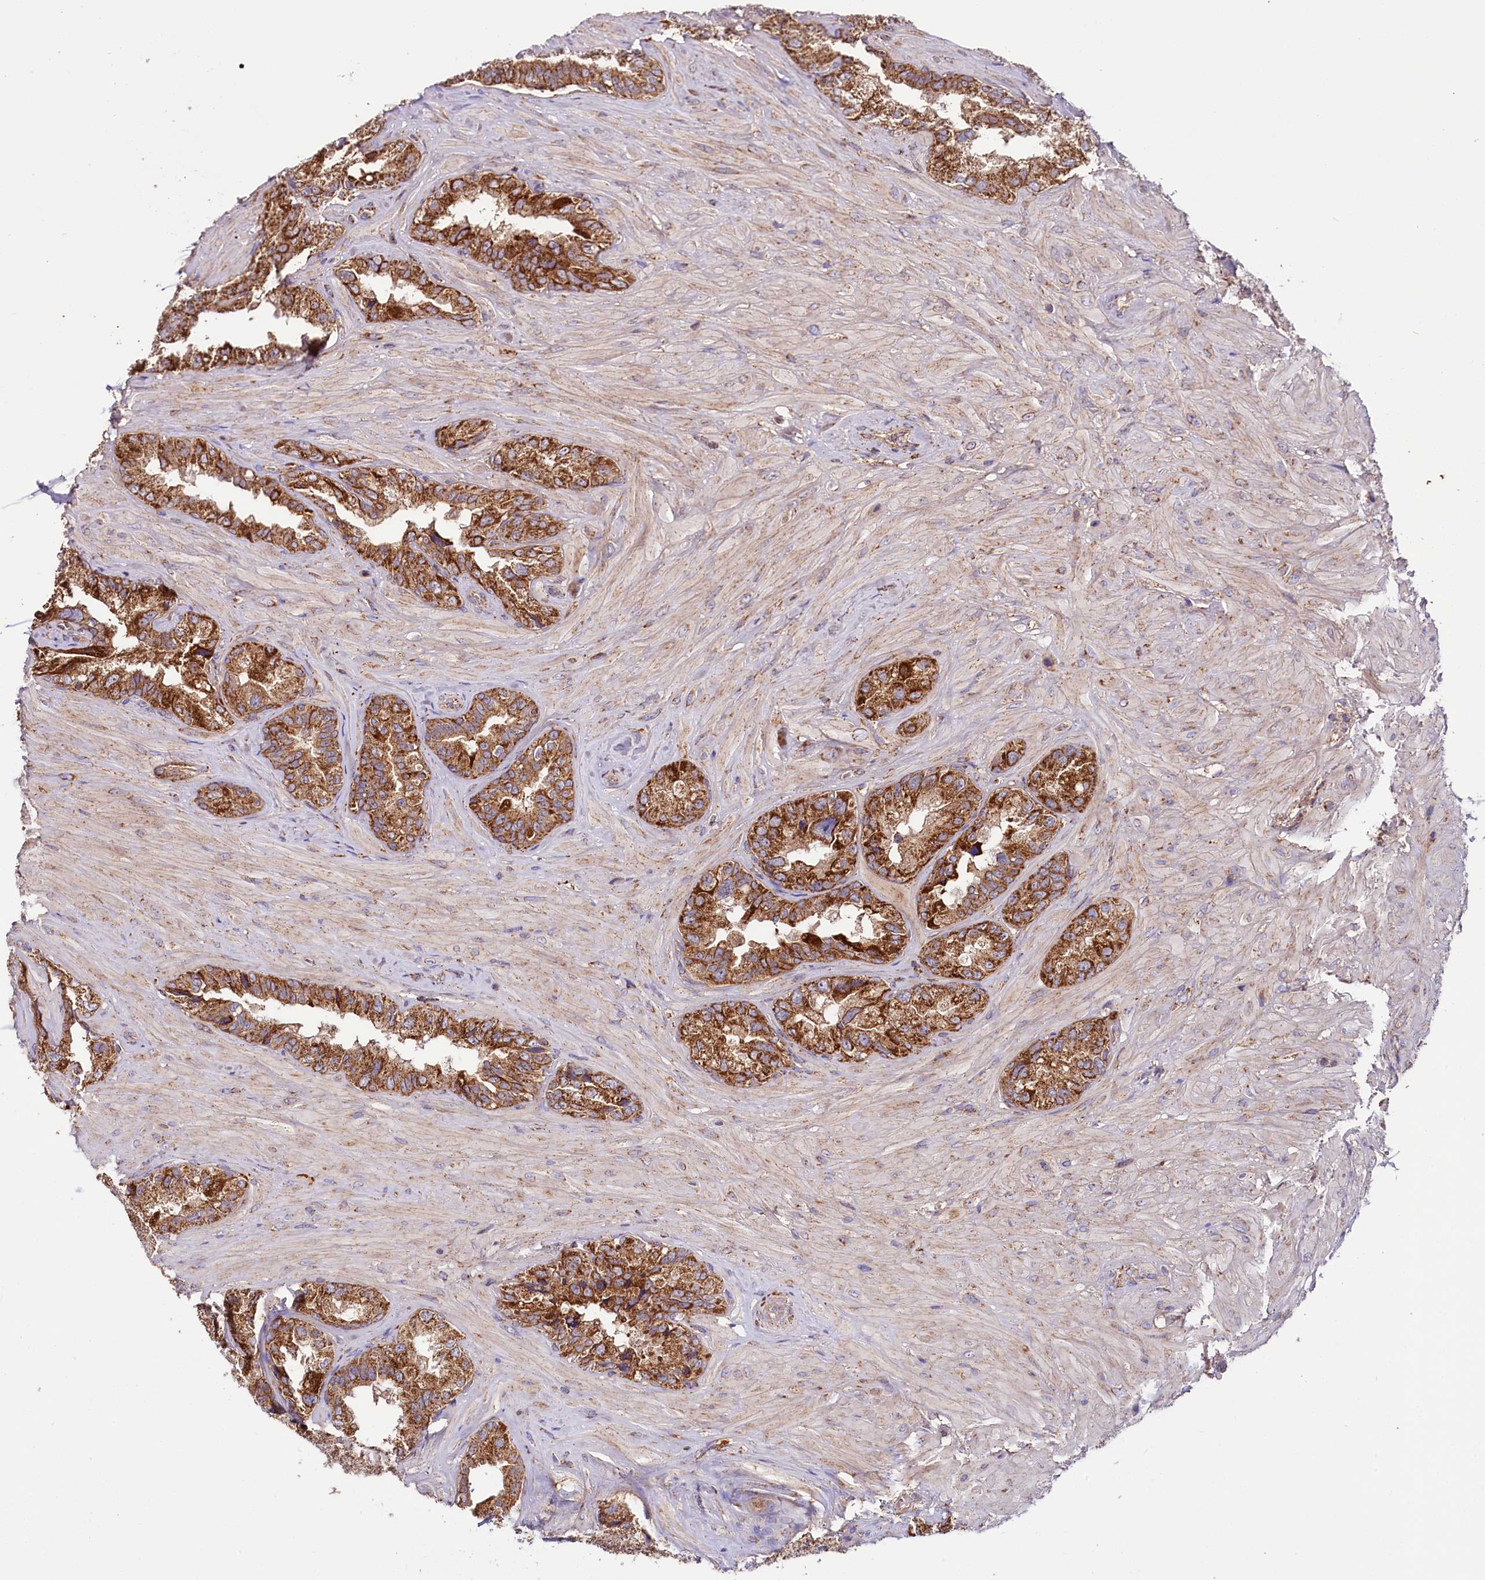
{"staining": {"intensity": "strong", "quantity": ">75%", "location": "cytoplasmic/membranous"}, "tissue": "seminal vesicle", "cell_type": "Glandular cells", "image_type": "normal", "snomed": [{"axis": "morphology", "description": "Normal tissue, NOS"}, {"axis": "topography", "description": "Seminal veicle"}, {"axis": "topography", "description": "Peripheral nerve tissue"}], "caption": "Immunohistochemical staining of normal human seminal vesicle exhibits high levels of strong cytoplasmic/membranous expression in approximately >75% of glandular cells. (DAB IHC, brown staining for protein, blue staining for nuclei).", "gene": "NUDT15", "patient": {"sex": "male", "age": 67}}